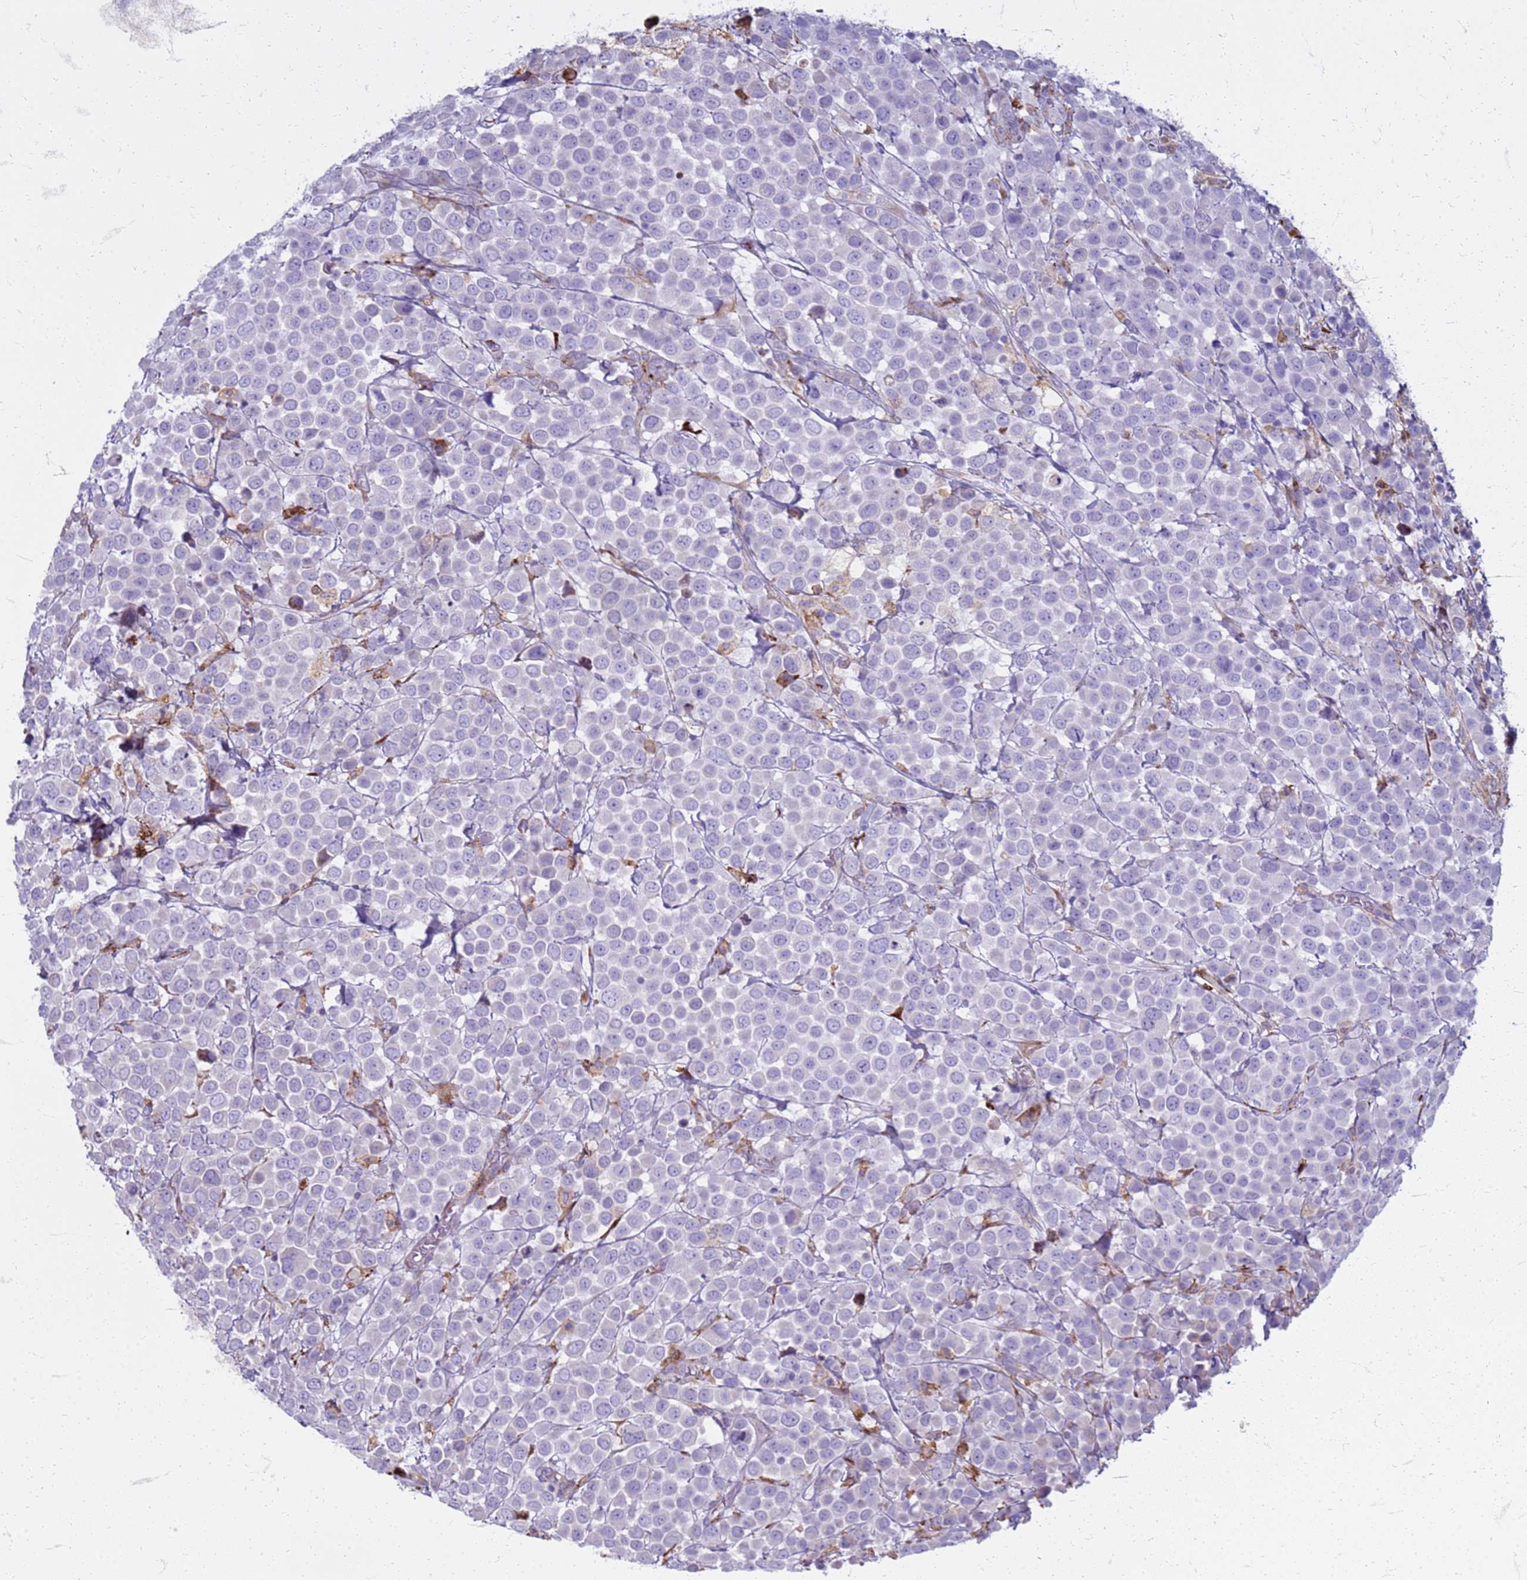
{"staining": {"intensity": "negative", "quantity": "none", "location": "none"}, "tissue": "breast cancer", "cell_type": "Tumor cells", "image_type": "cancer", "snomed": [{"axis": "morphology", "description": "Duct carcinoma"}, {"axis": "topography", "description": "Breast"}], "caption": "The histopathology image exhibits no staining of tumor cells in invasive ductal carcinoma (breast). (Immunohistochemistry, brightfield microscopy, high magnification).", "gene": "PDK3", "patient": {"sex": "female", "age": 61}}